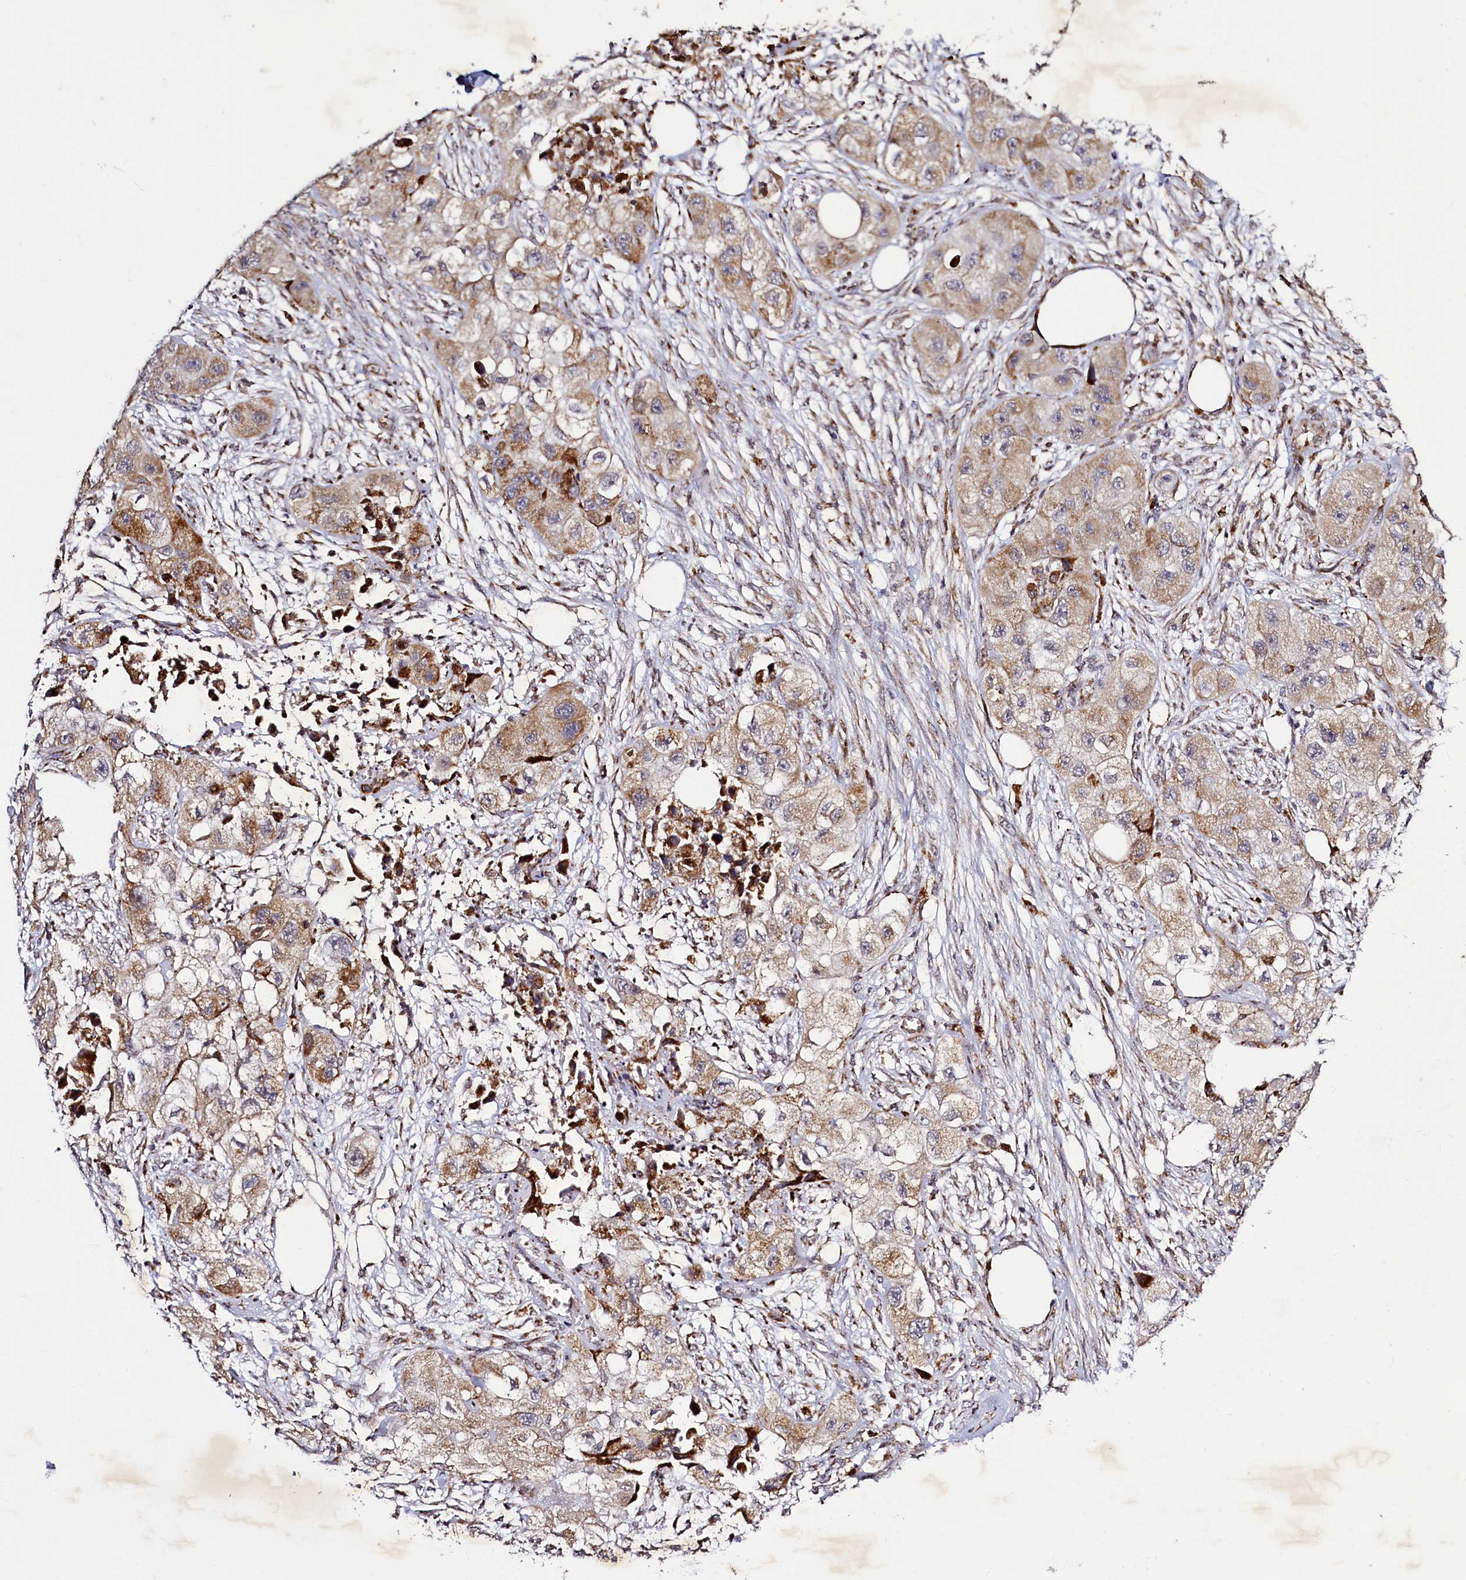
{"staining": {"intensity": "moderate", "quantity": ">75%", "location": "cytoplasmic/membranous"}, "tissue": "skin cancer", "cell_type": "Tumor cells", "image_type": "cancer", "snomed": [{"axis": "morphology", "description": "Squamous cell carcinoma, NOS"}, {"axis": "topography", "description": "Skin"}, {"axis": "topography", "description": "Subcutis"}], "caption": "Protein expression analysis of squamous cell carcinoma (skin) shows moderate cytoplasmic/membranous staining in approximately >75% of tumor cells.", "gene": "DYNC2H1", "patient": {"sex": "male", "age": 73}}